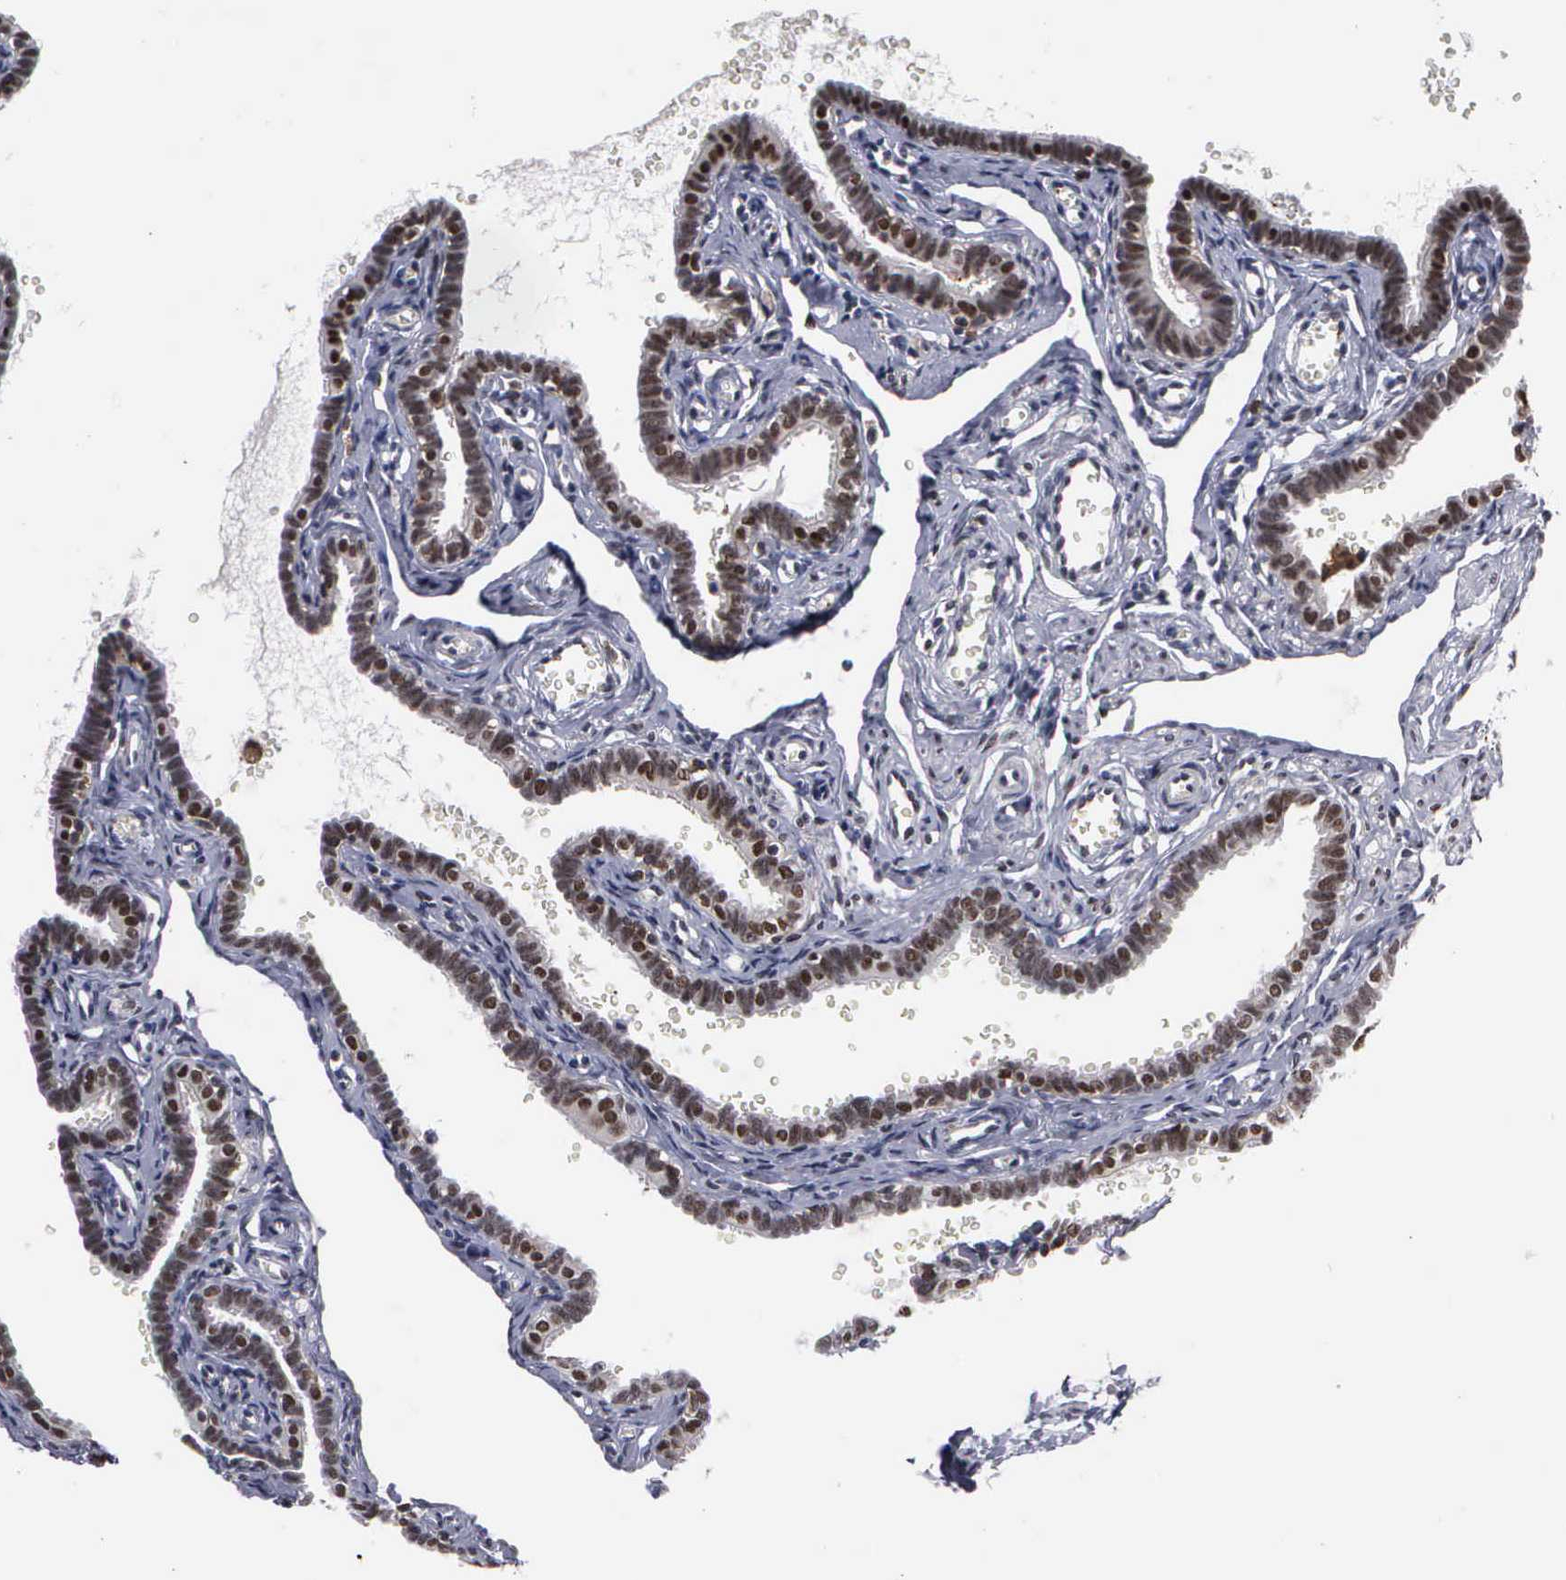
{"staining": {"intensity": "moderate", "quantity": ">75%", "location": "nuclear"}, "tissue": "fallopian tube", "cell_type": "Glandular cells", "image_type": "normal", "snomed": [{"axis": "morphology", "description": "Normal tissue, NOS"}, {"axis": "topography", "description": "Fallopian tube"}], "caption": "About >75% of glandular cells in benign fallopian tube display moderate nuclear protein positivity as visualized by brown immunohistochemical staining.", "gene": "TRMT5", "patient": {"sex": "female", "age": 35}}